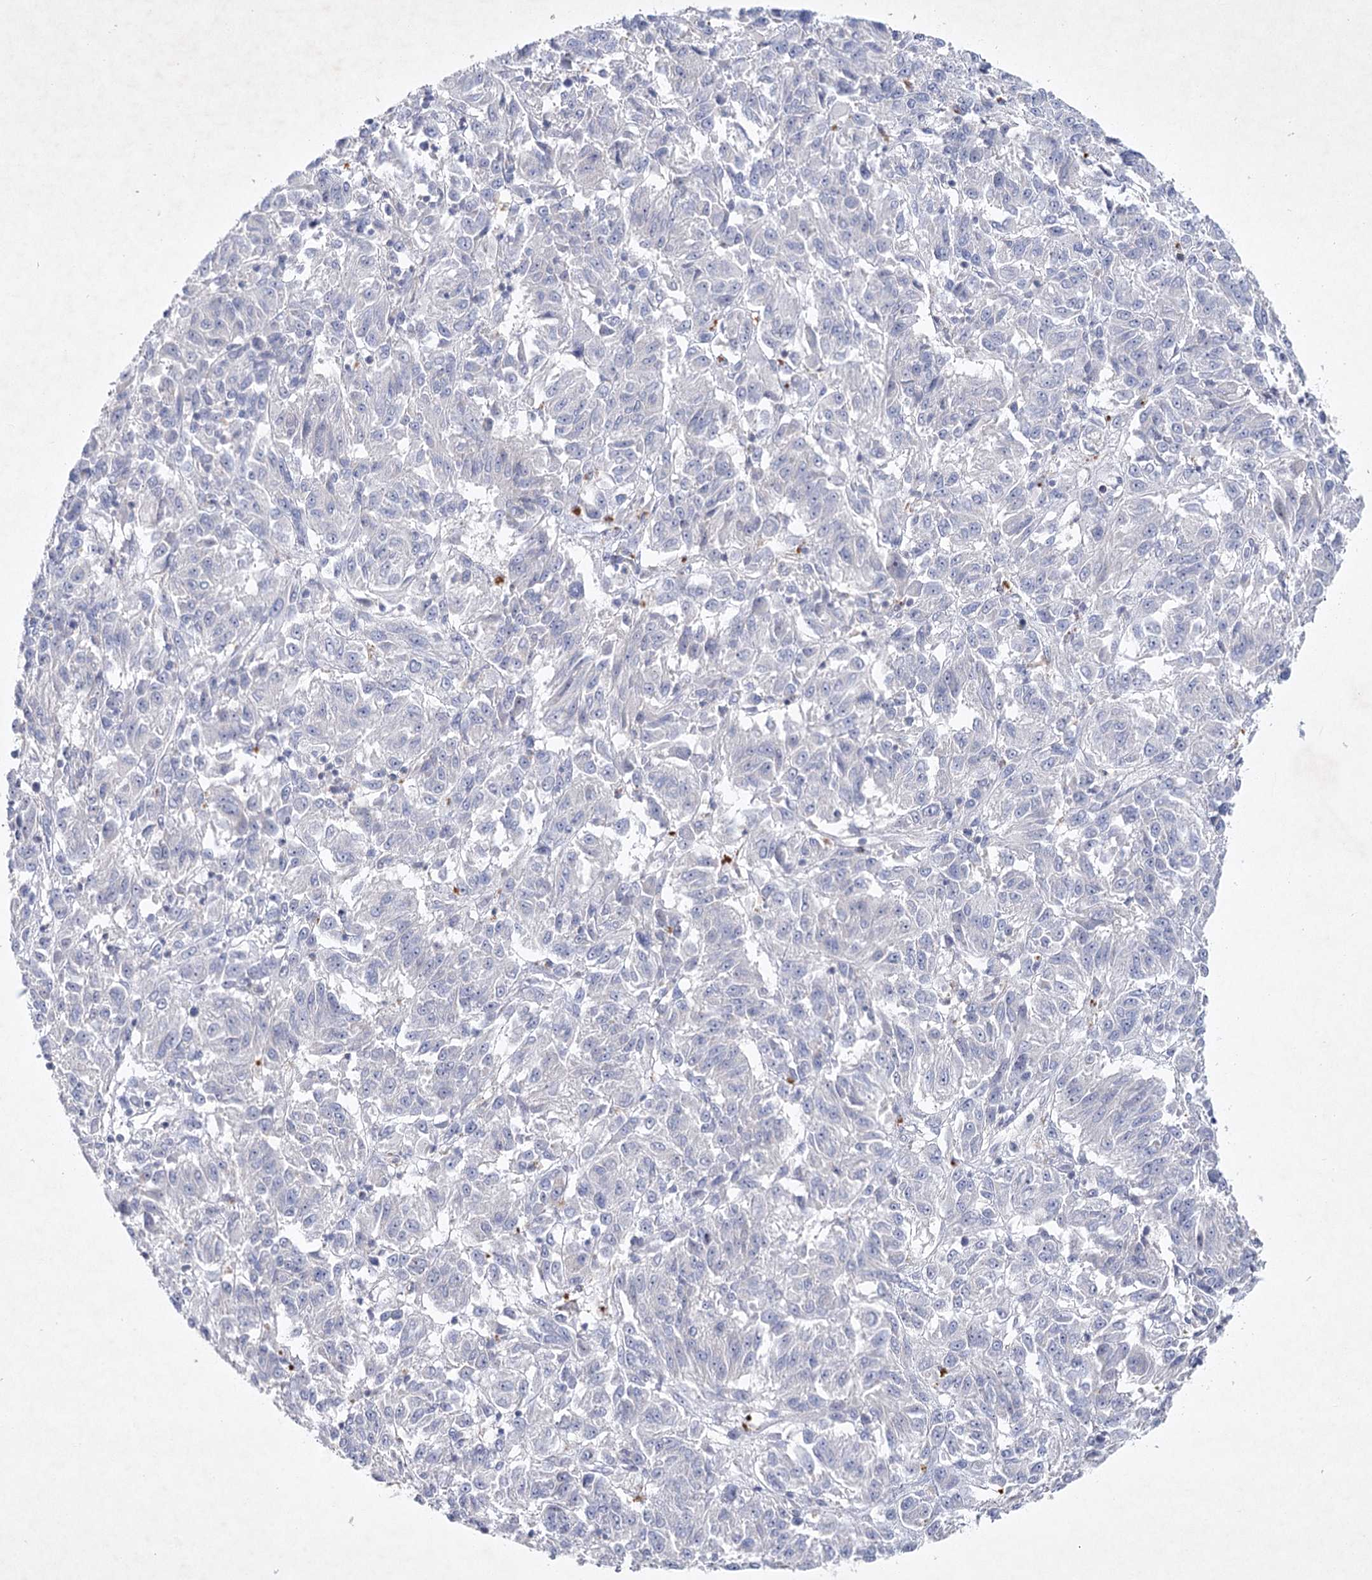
{"staining": {"intensity": "negative", "quantity": "none", "location": "none"}, "tissue": "melanoma", "cell_type": "Tumor cells", "image_type": "cancer", "snomed": [{"axis": "morphology", "description": "Malignant melanoma, Metastatic site"}, {"axis": "topography", "description": "Lung"}], "caption": "High magnification brightfield microscopy of melanoma stained with DAB (brown) and counterstained with hematoxylin (blue): tumor cells show no significant expression.", "gene": "MAP3K13", "patient": {"sex": "male", "age": 64}}